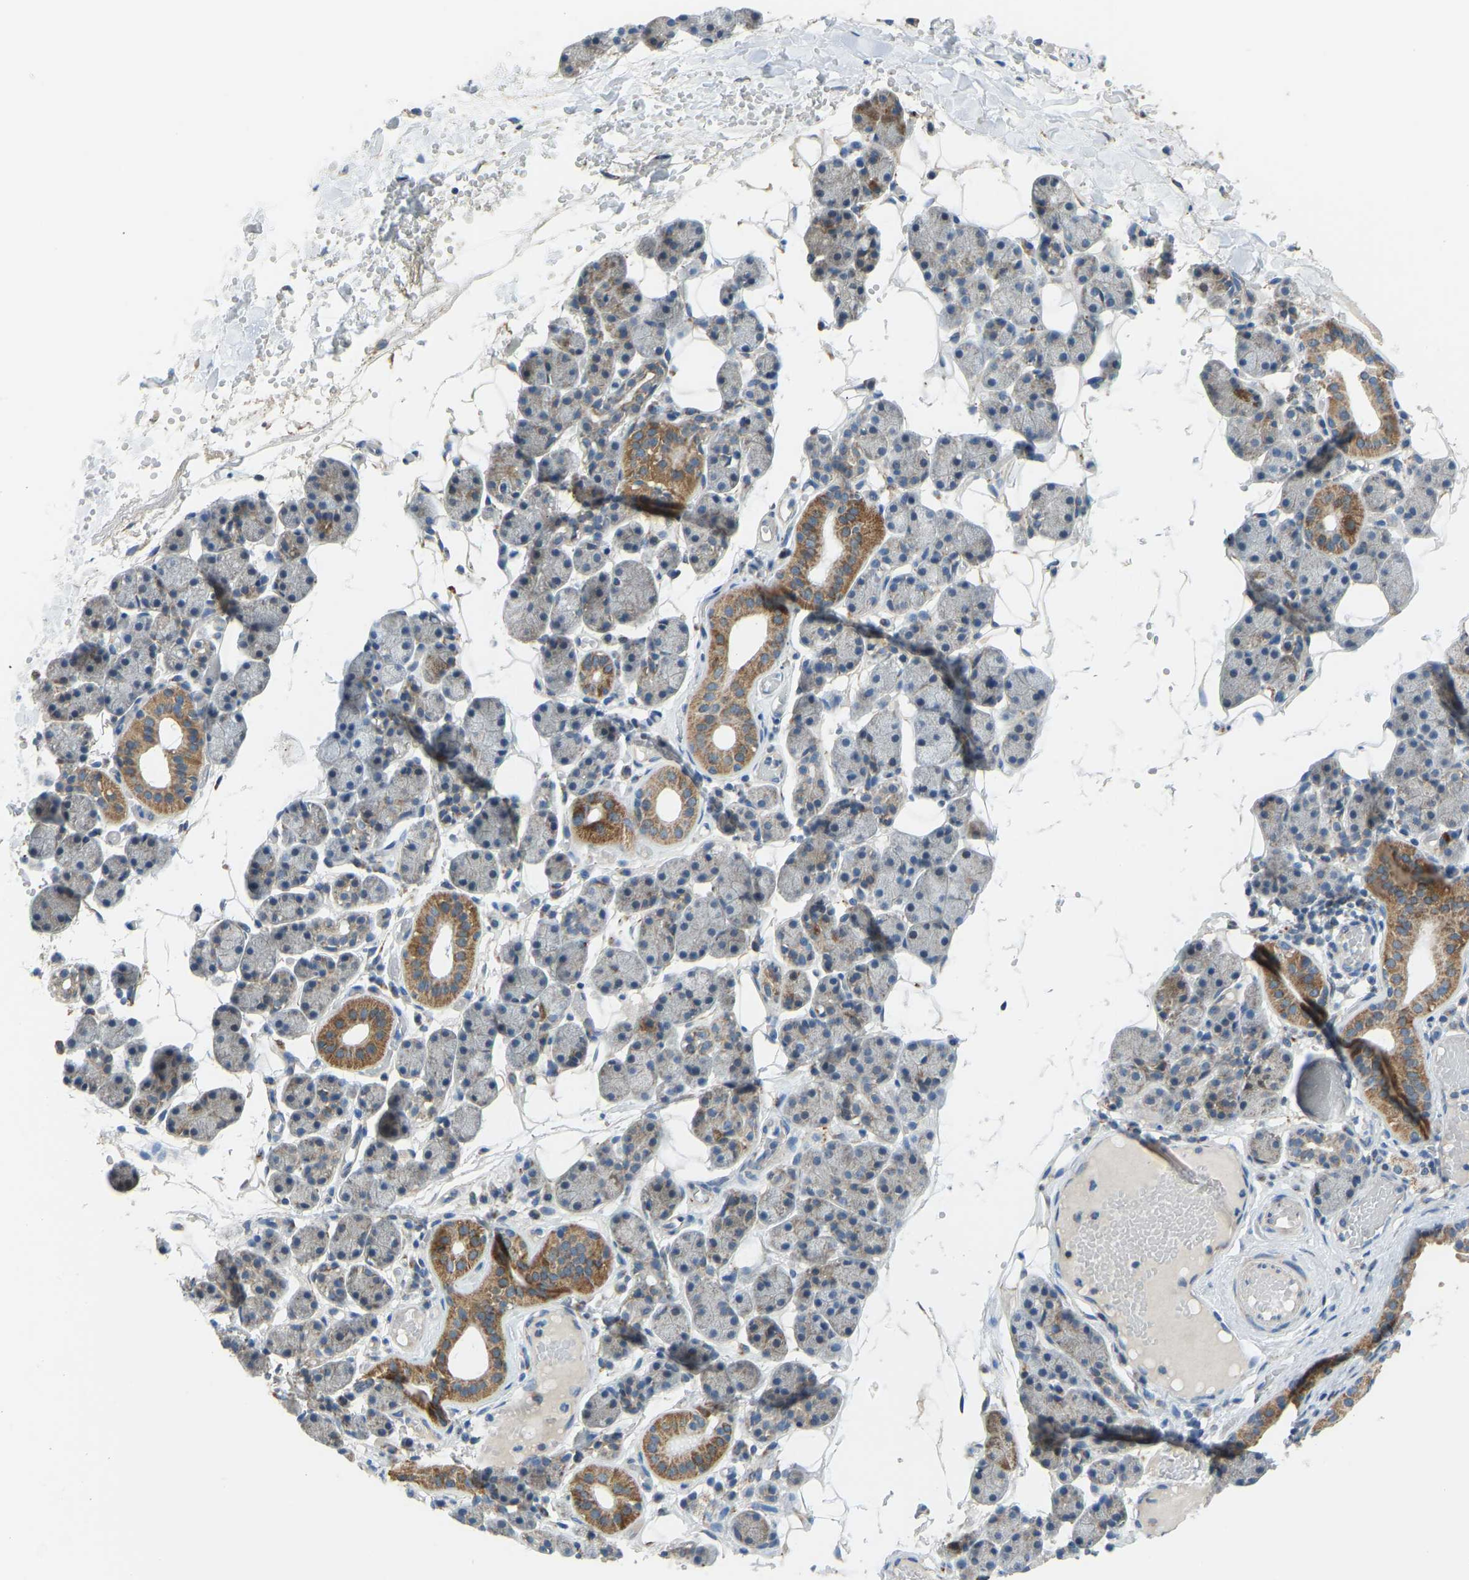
{"staining": {"intensity": "moderate", "quantity": "25%-75%", "location": "cytoplasmic/membranous"}, "tissue": "salivary gland", "cell_type": "Glandular cells", "image_type": "normal", "snomed": [{"axis": "morphology", "description": "Normal tissue, NOS"}, {"axis": "topography", "description": "Salivary gland"}], "caption": "The photomicrograph shows staining of normal salivary gland, revealing moderate cytoplasmic/membranous protein staining (brown color) within glandular cells.", "gene": "SMIM20", "patient": {"sex": "female", "age": 33}}